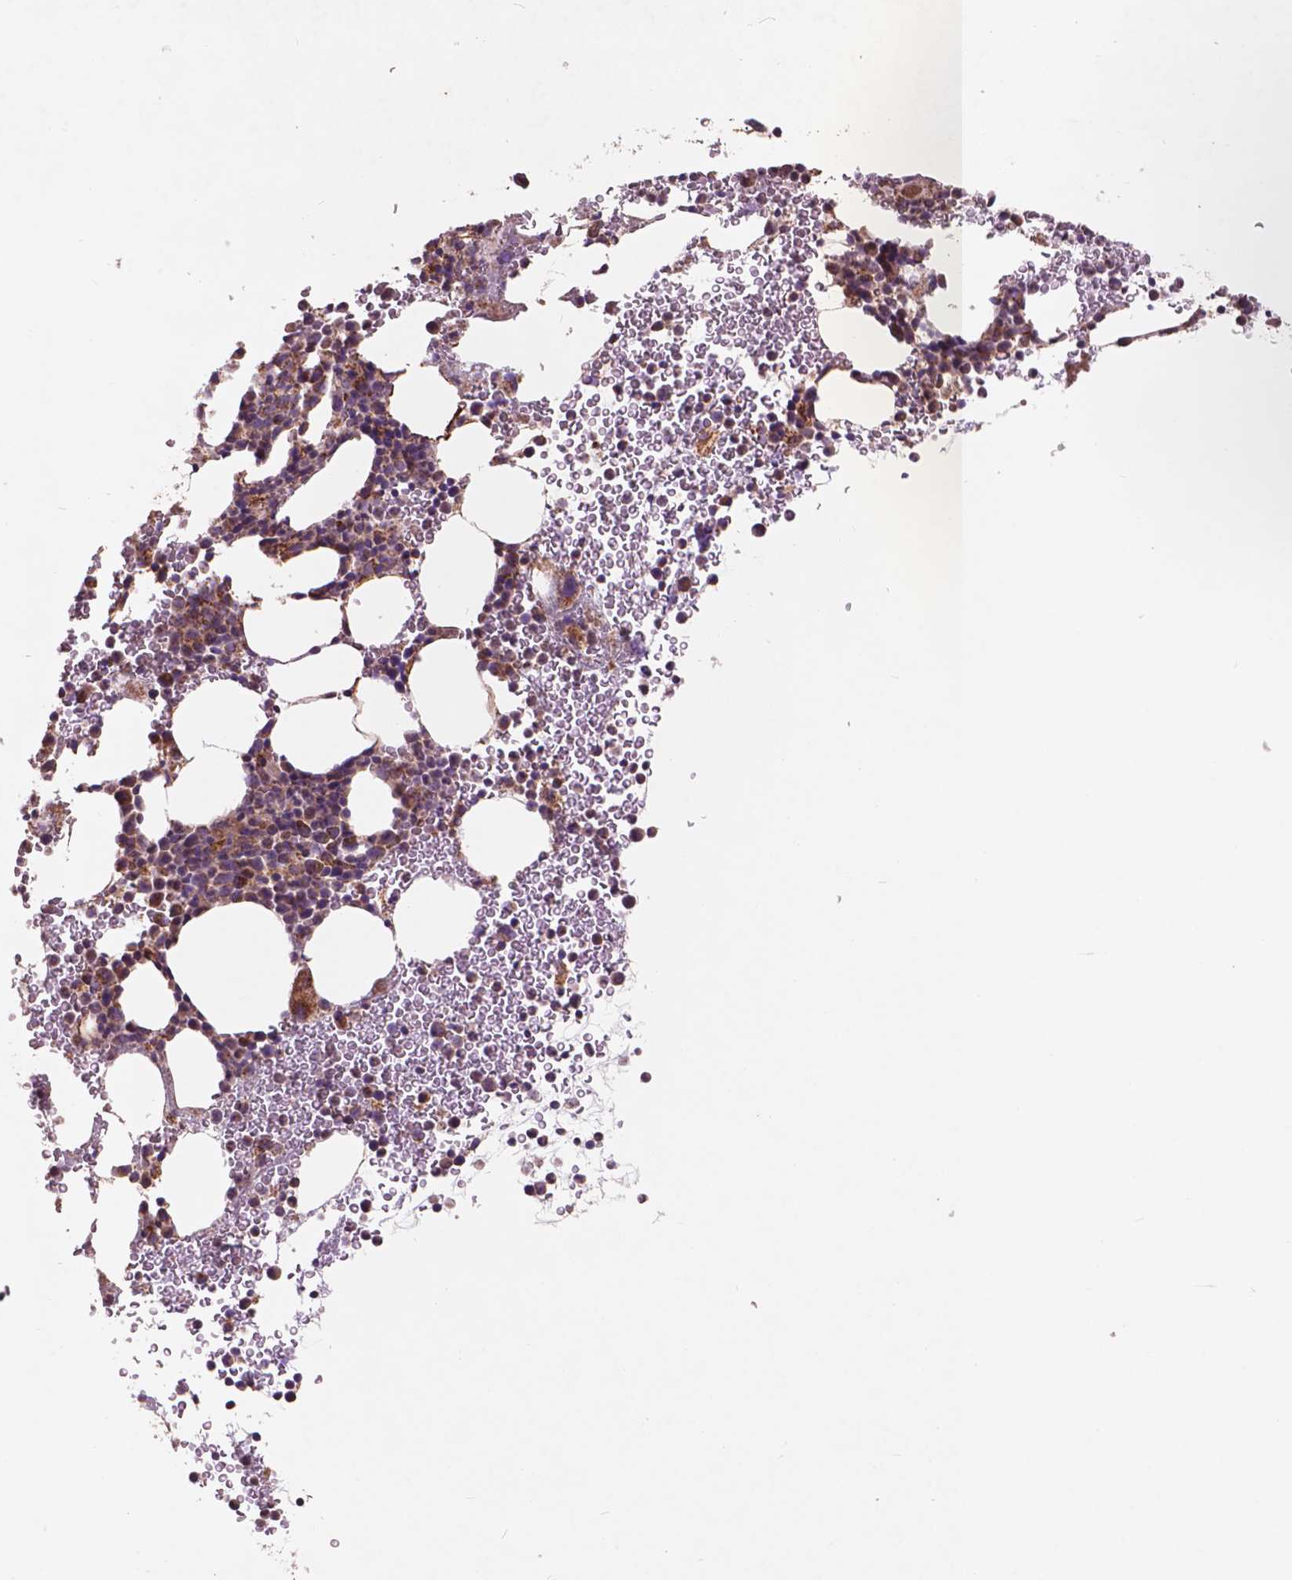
{"staining": {"intensity": "moderate", "quantity": "25%-75%", "location": "cytoplasmic/membranous"}, "tissue": "bone marrow", "cell_type": "Hematopoietic cells", "image_type": "normal", "snomed": [{"axis": "morphology", "description": "Normal tissue, NOS"}, {"axis": "topography", "description": "Bone marrow"}], "caption": "A medium amount of moderate cytoplasmic/membranous positivity is present in about 25%-75% of hematopoietic cells in normal bone marrow.", "gene": "NLRX1", "patient": {"sex": "female", "age": 56}}